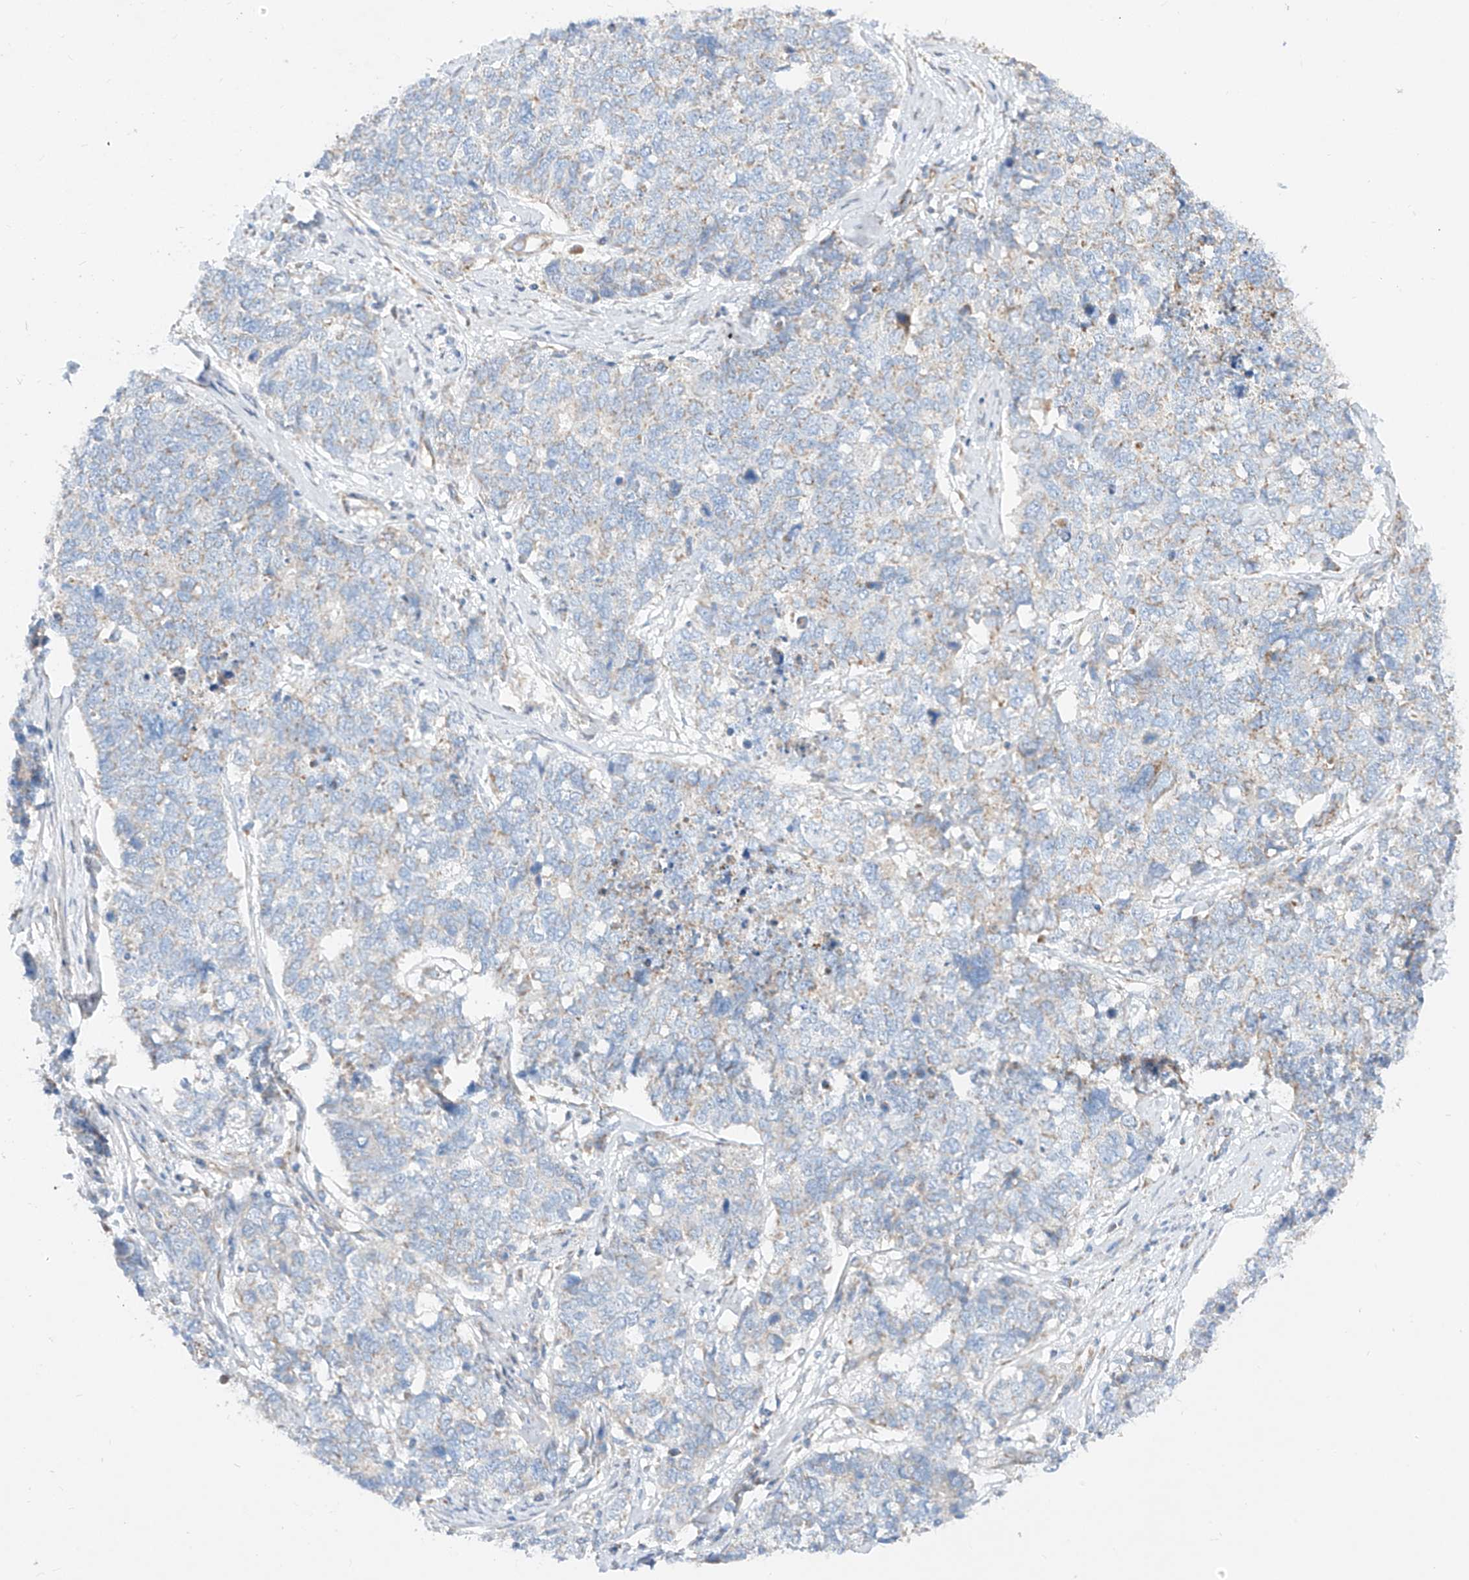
{"staining": {"intensity": "negative", "quantity": "none", "location": "none"}, "tissue": "cervical cancer", "cell_type": "Tumor cells", "image_type": "cancer", "snomed": [{"axis": "morphology", "description": "Squamous cell carcinoma, NOS"}, {"axis": "topography", "description": "Cervix"}], "caption": "IHC histopathology image of neoplastic tissue: human cervical cancer (squamous cell carcinoma) stained with DAB exhibits no significant protein positivity in tumor cells.", "gene": "CST9", "patient": {"sex": "female", "age": 63}}